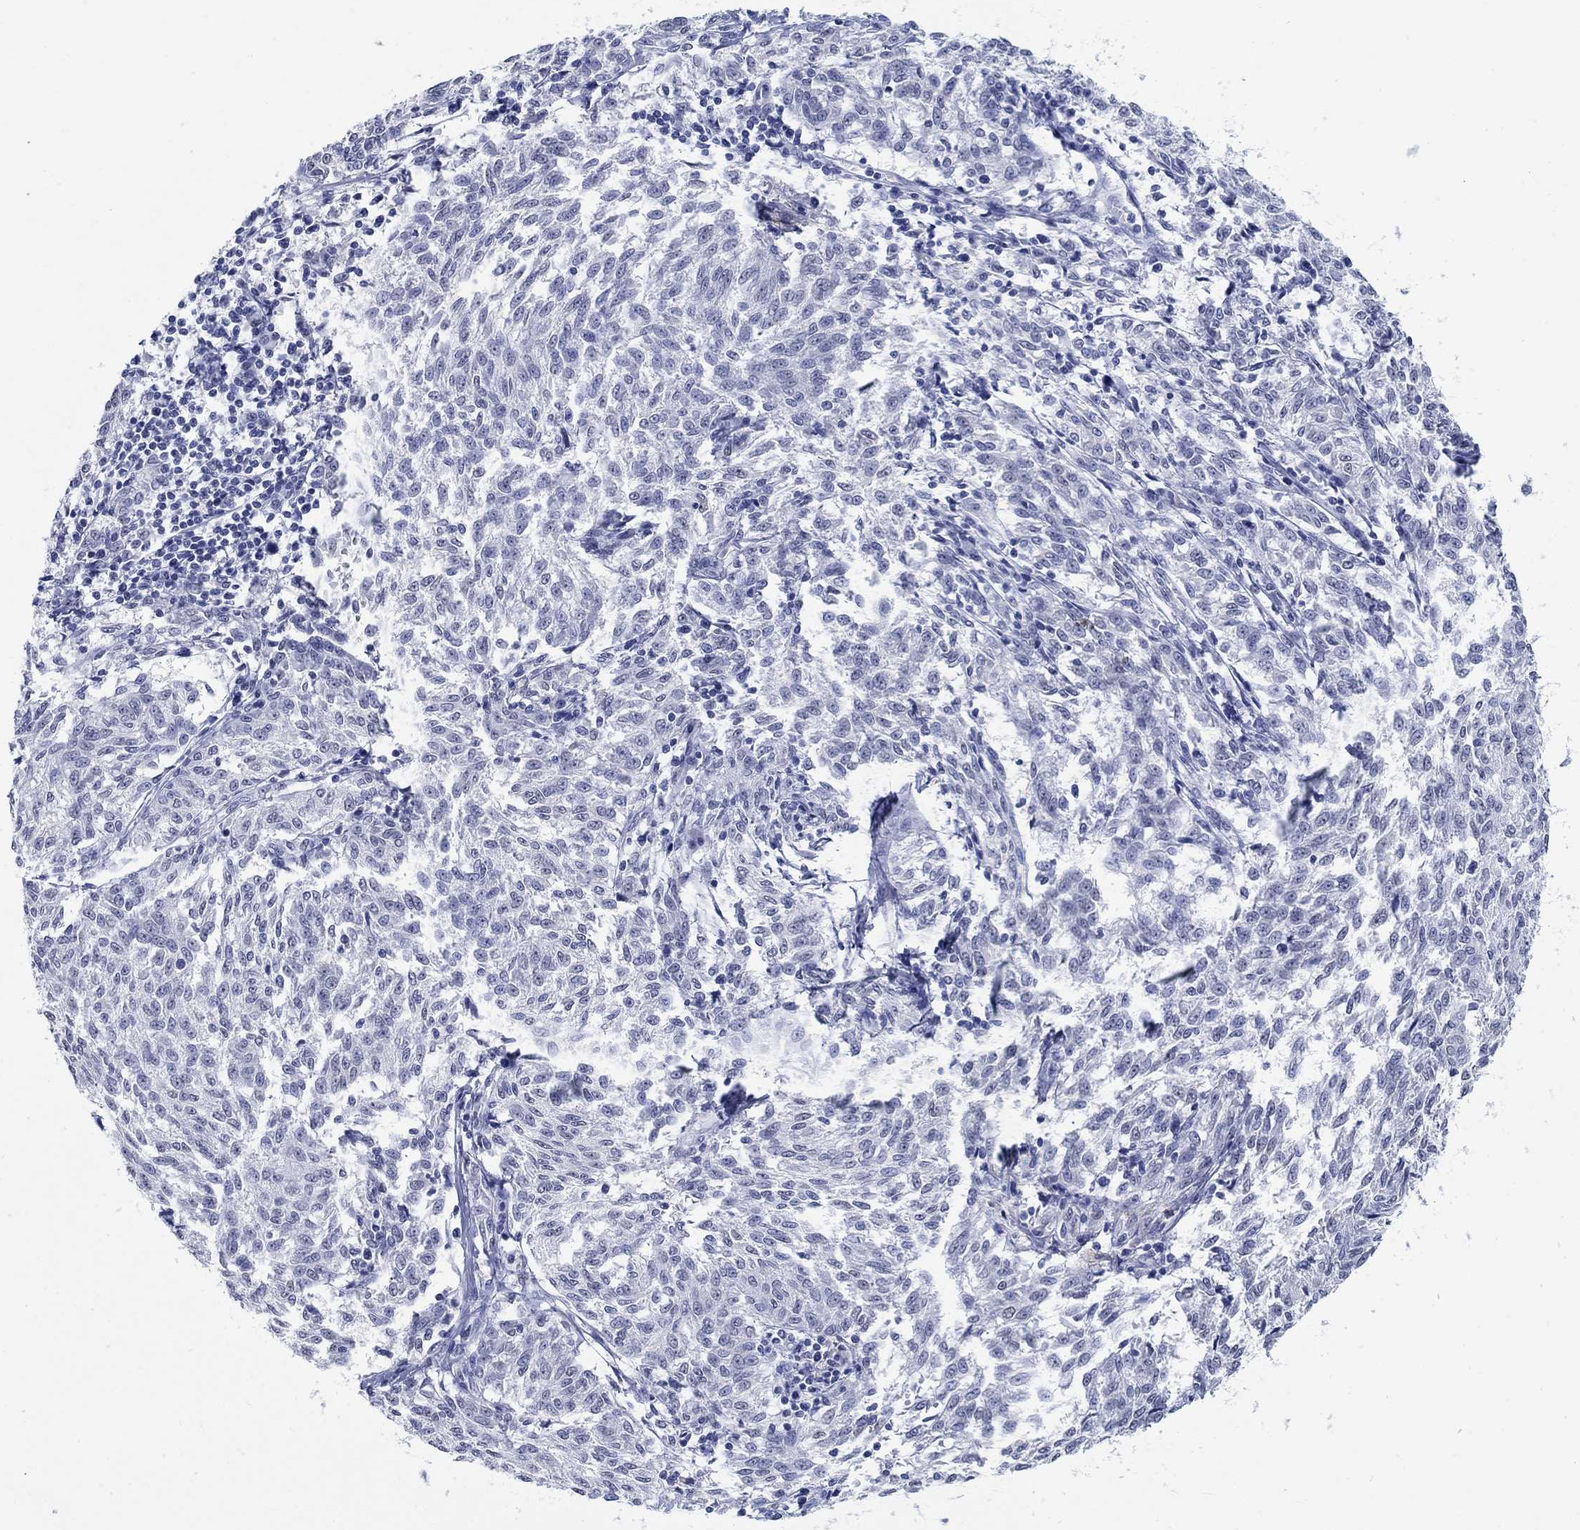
{"staining": {"intensity": "negative", "quantity": "none", "location": "none"}, "tissue": "melanoma", "cell_type": "Tumor cells", "image_type": "cancer", "snomed": [{"axis": "morphology", "description": "Malignant melanoma, NOS"}, {"axis": "topography", "description": "Skin"}], "caption": "Melanoma stained for a protein using immunohistochemistry demonstrates no positivity tumor cells.", "gene": "ANKS1B", "patient": {"sex": "female", "age": 72}}